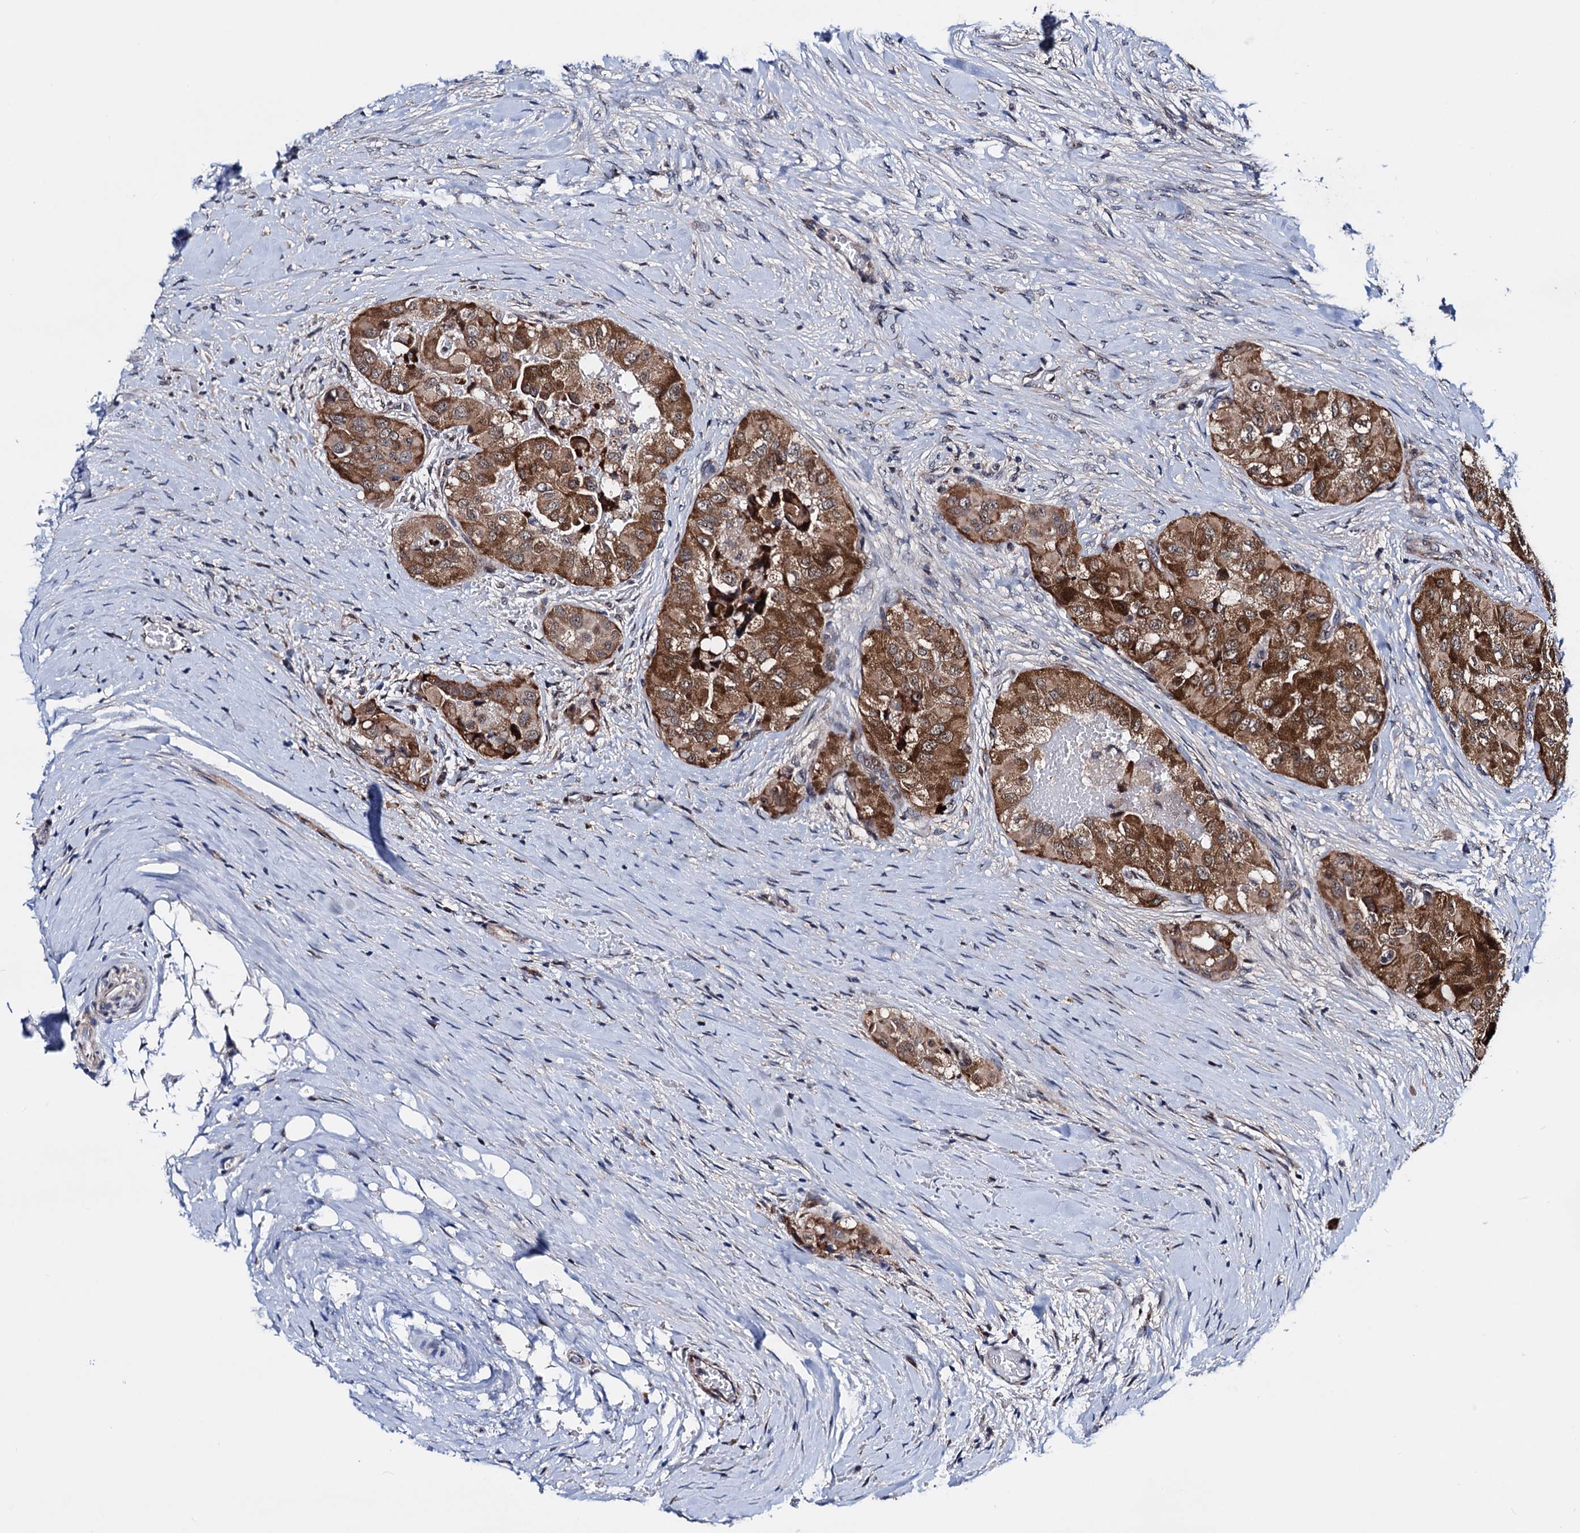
{"staining": {"intensity": "strong", "quantity": ">75%", "location": "cytoplasmic/membranous,nuclear"}, "tissue": "thyroid cancer", "cell_type": "Tumor cells", "image_type": "cancer", "snomed": [{"axis": "morphology", "description": "Papillary adenocarcinoma, NOS"}, {"axis": "topography", "description": "Thyroid gland"}], "caption": "Immunohistochemistry (DAB (3,3'-diaminobenzidine)) staining of human papillary adenocarcinoma (thyroid) exhibits strong cytoplasmic/membranous and nuclear protein staining in approximately >75% of tumor cells.", "gene": "COA4", "patient": {"sex": "female", "age": 59}}